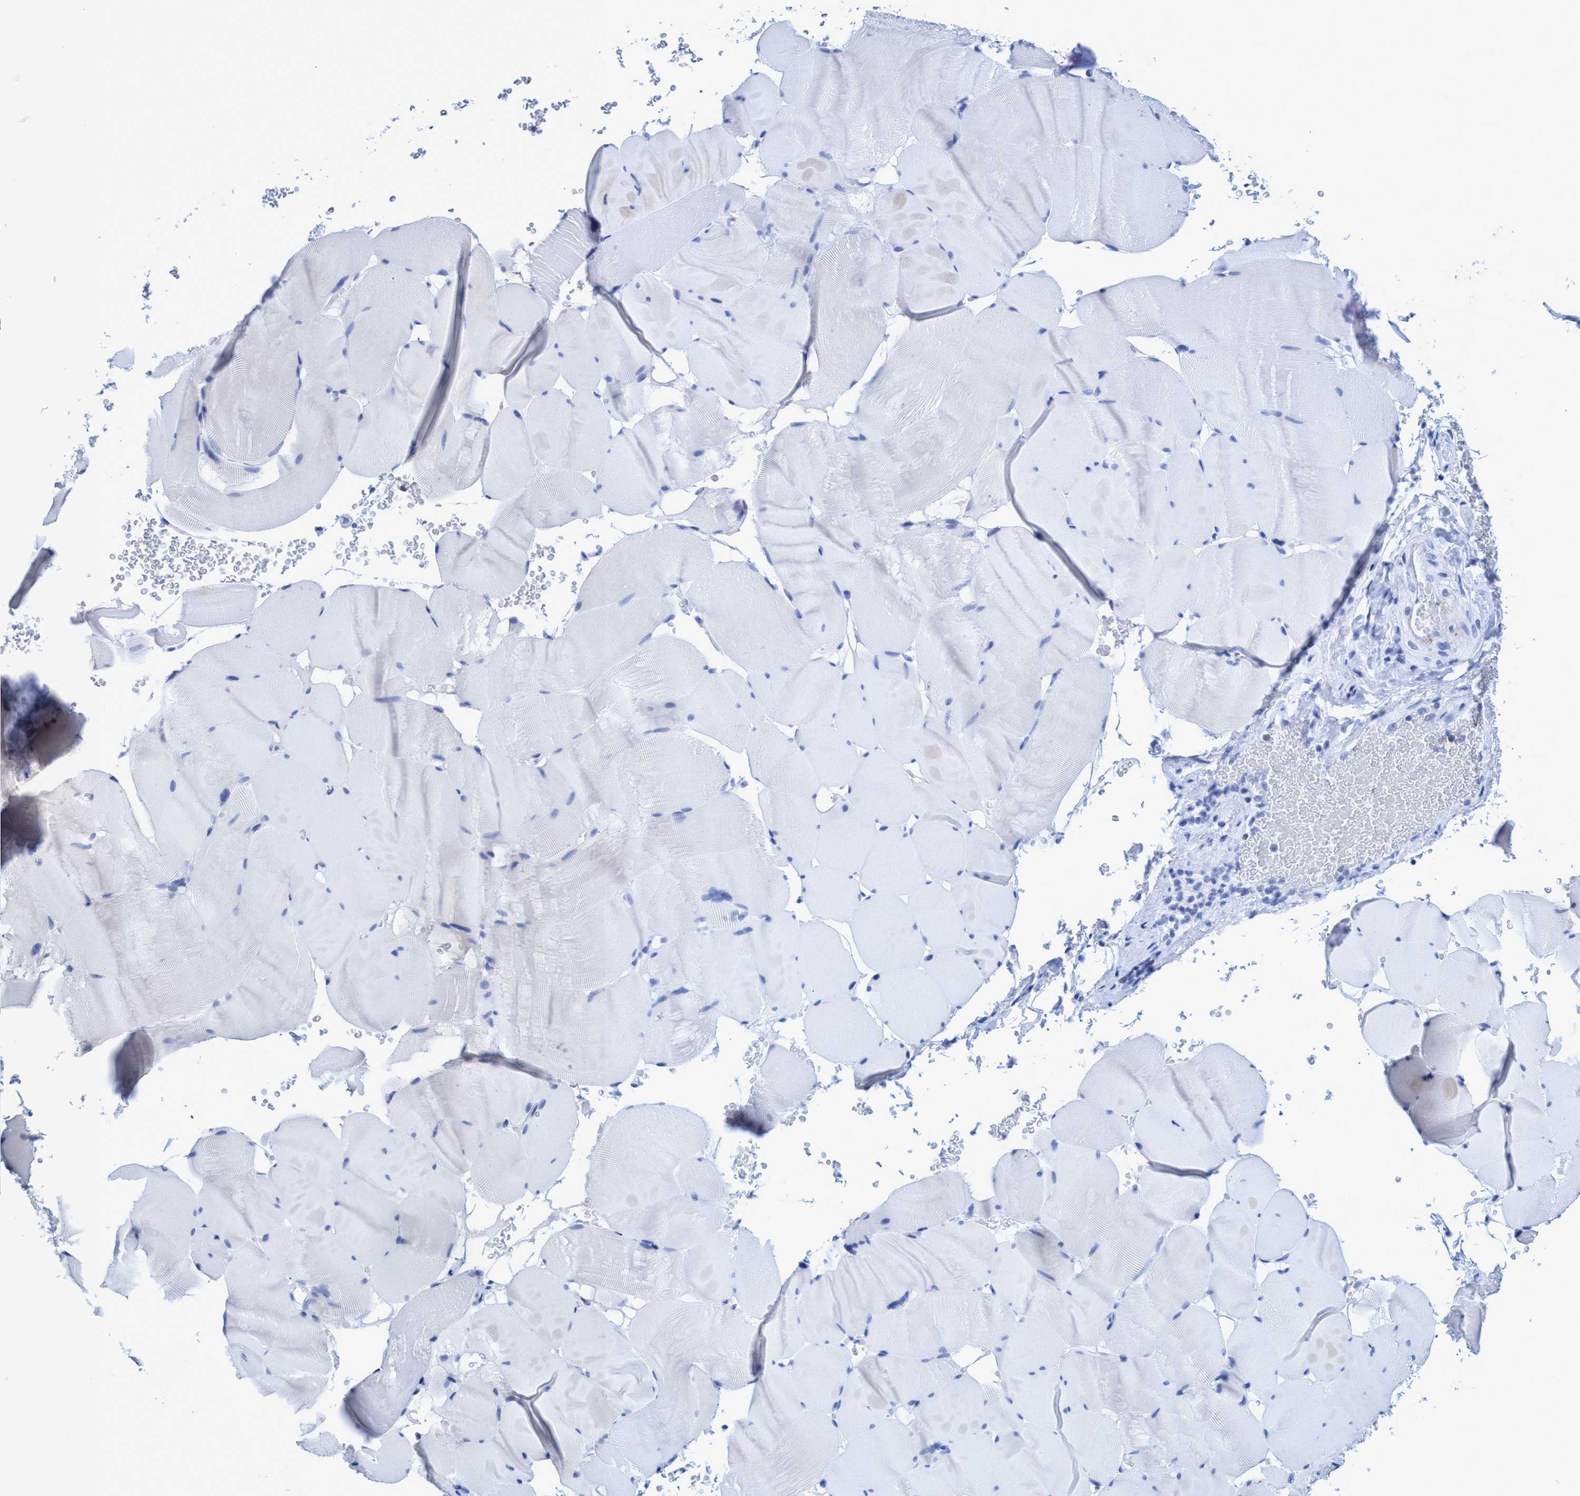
{"staining": {"intensity": "negative", "quantity": "none", "location": "none"}, "tissue": "skeletal muscle", "cell_type": "Myocytes", "image_type": "normal", "snomed": [{"axis": "morphology", "description": "Normal tissue, NOS"}, {"axis": "topography", "description": "Skeletal muscle"}], "caption": "Myocytes are negative for brown protein staining in normal skeletal muscle. The staining was performed using DAB (3,3'-diaminobenzidine) to visualize the protein expression in brown, while the nuclei were stained in blue with hematoxylin (Magnification: 20x).", "gene": "PLPPR1", "patient": {"sex": "male", "age": 62}}